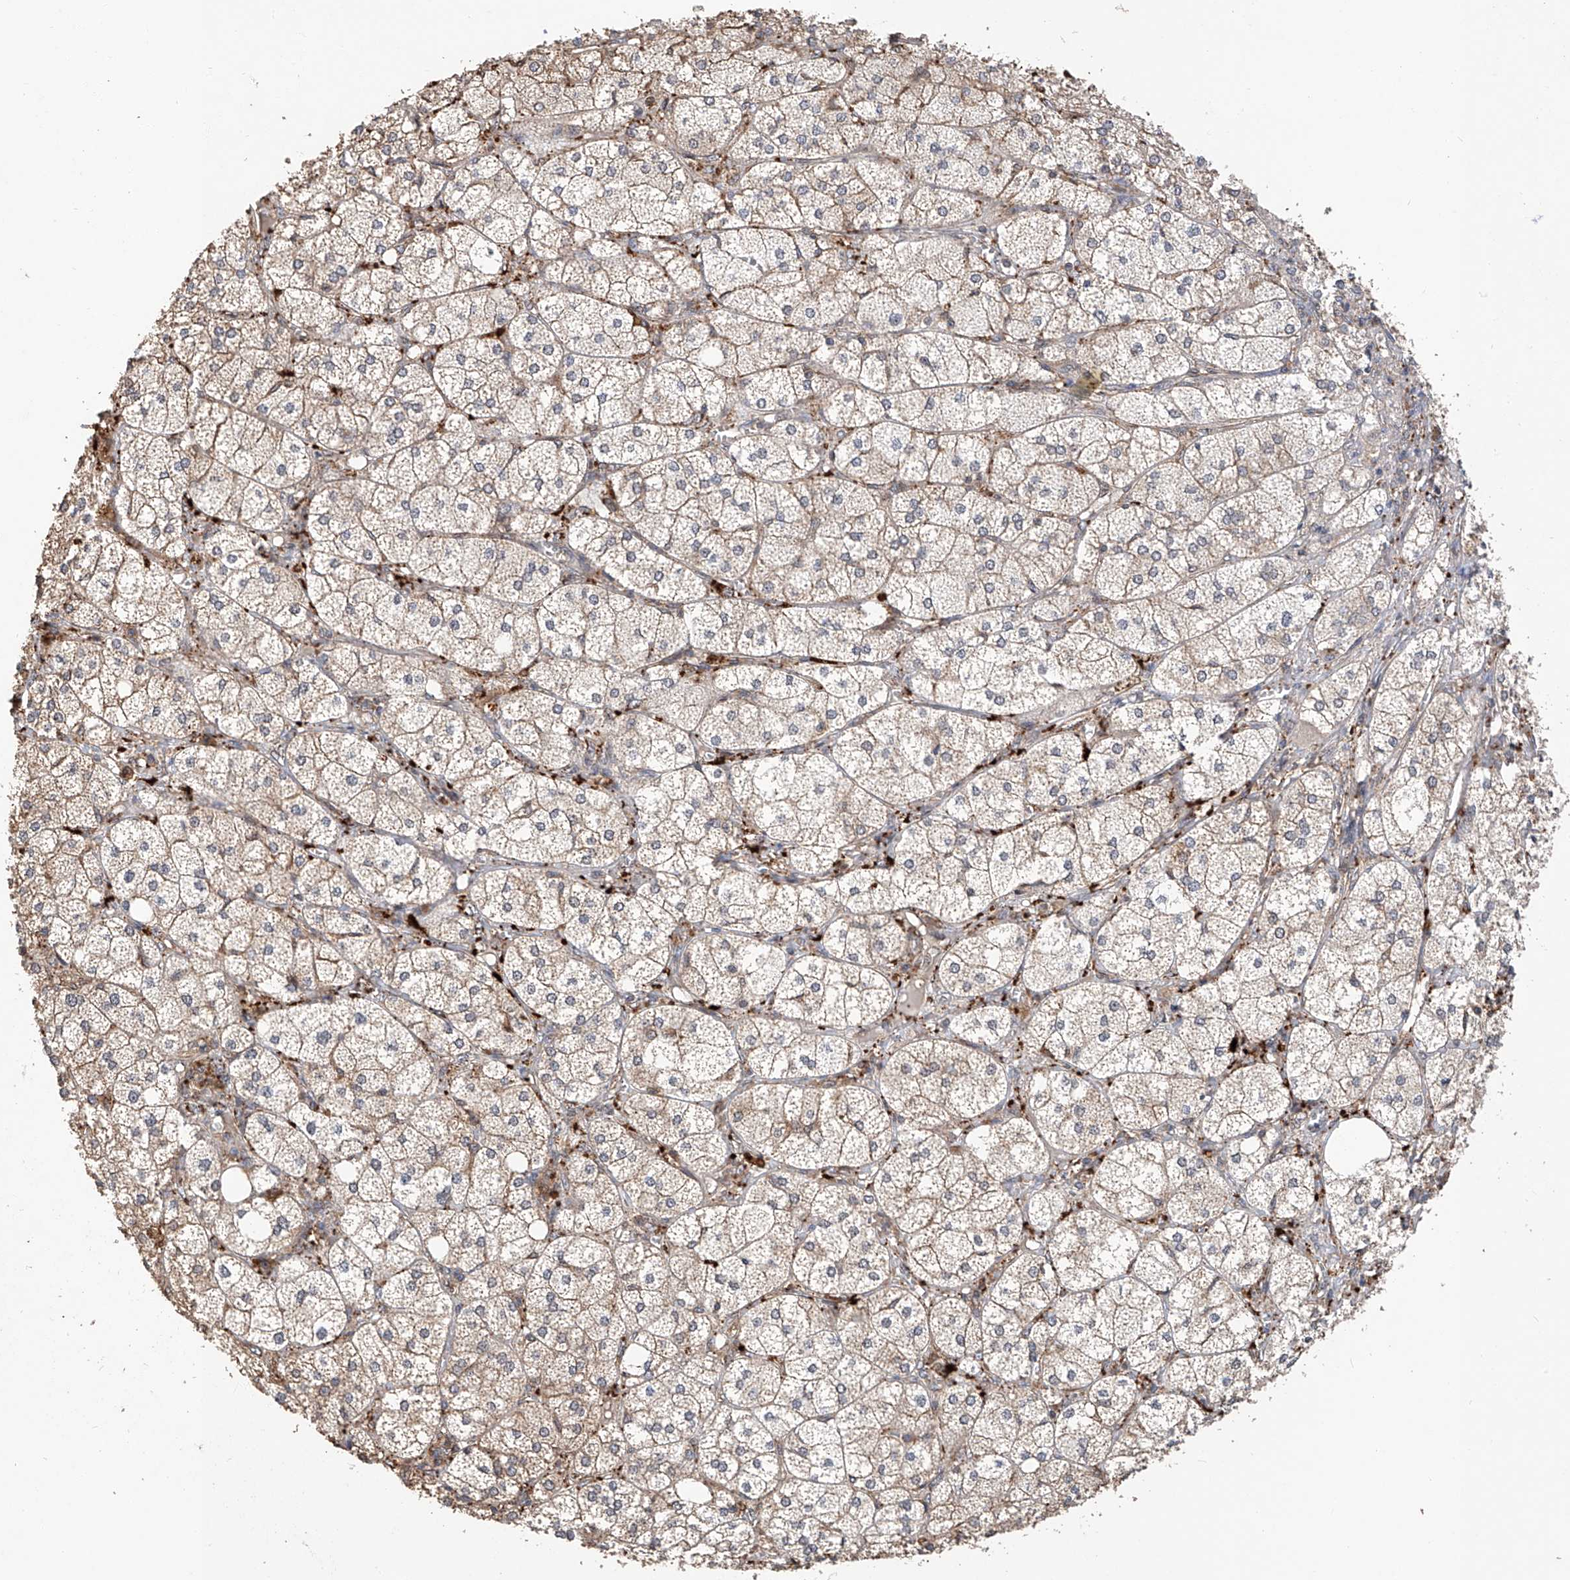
{"staining": {"intensity": "moderate", "quantity": ">75%", "location": "cytoplasmic/membranous"}, "tissue": "adrenal gland", "cell_type": "Glandular cells", "image_type": "normal", "snomed": [{"axis": "morphology", "description": "Normal tissue, NOS"}, {"axis": "topography", "description": "Adrenal gland"}], "caption": "Approximately >75% of glandular cells in normal human adrenal gland show moderate cytoplasmic/membranous protein expression as visualized by brown immunohistochemical staining.", "gene": "RILPL2", "patient": {"sex": "female", "age": 61}}